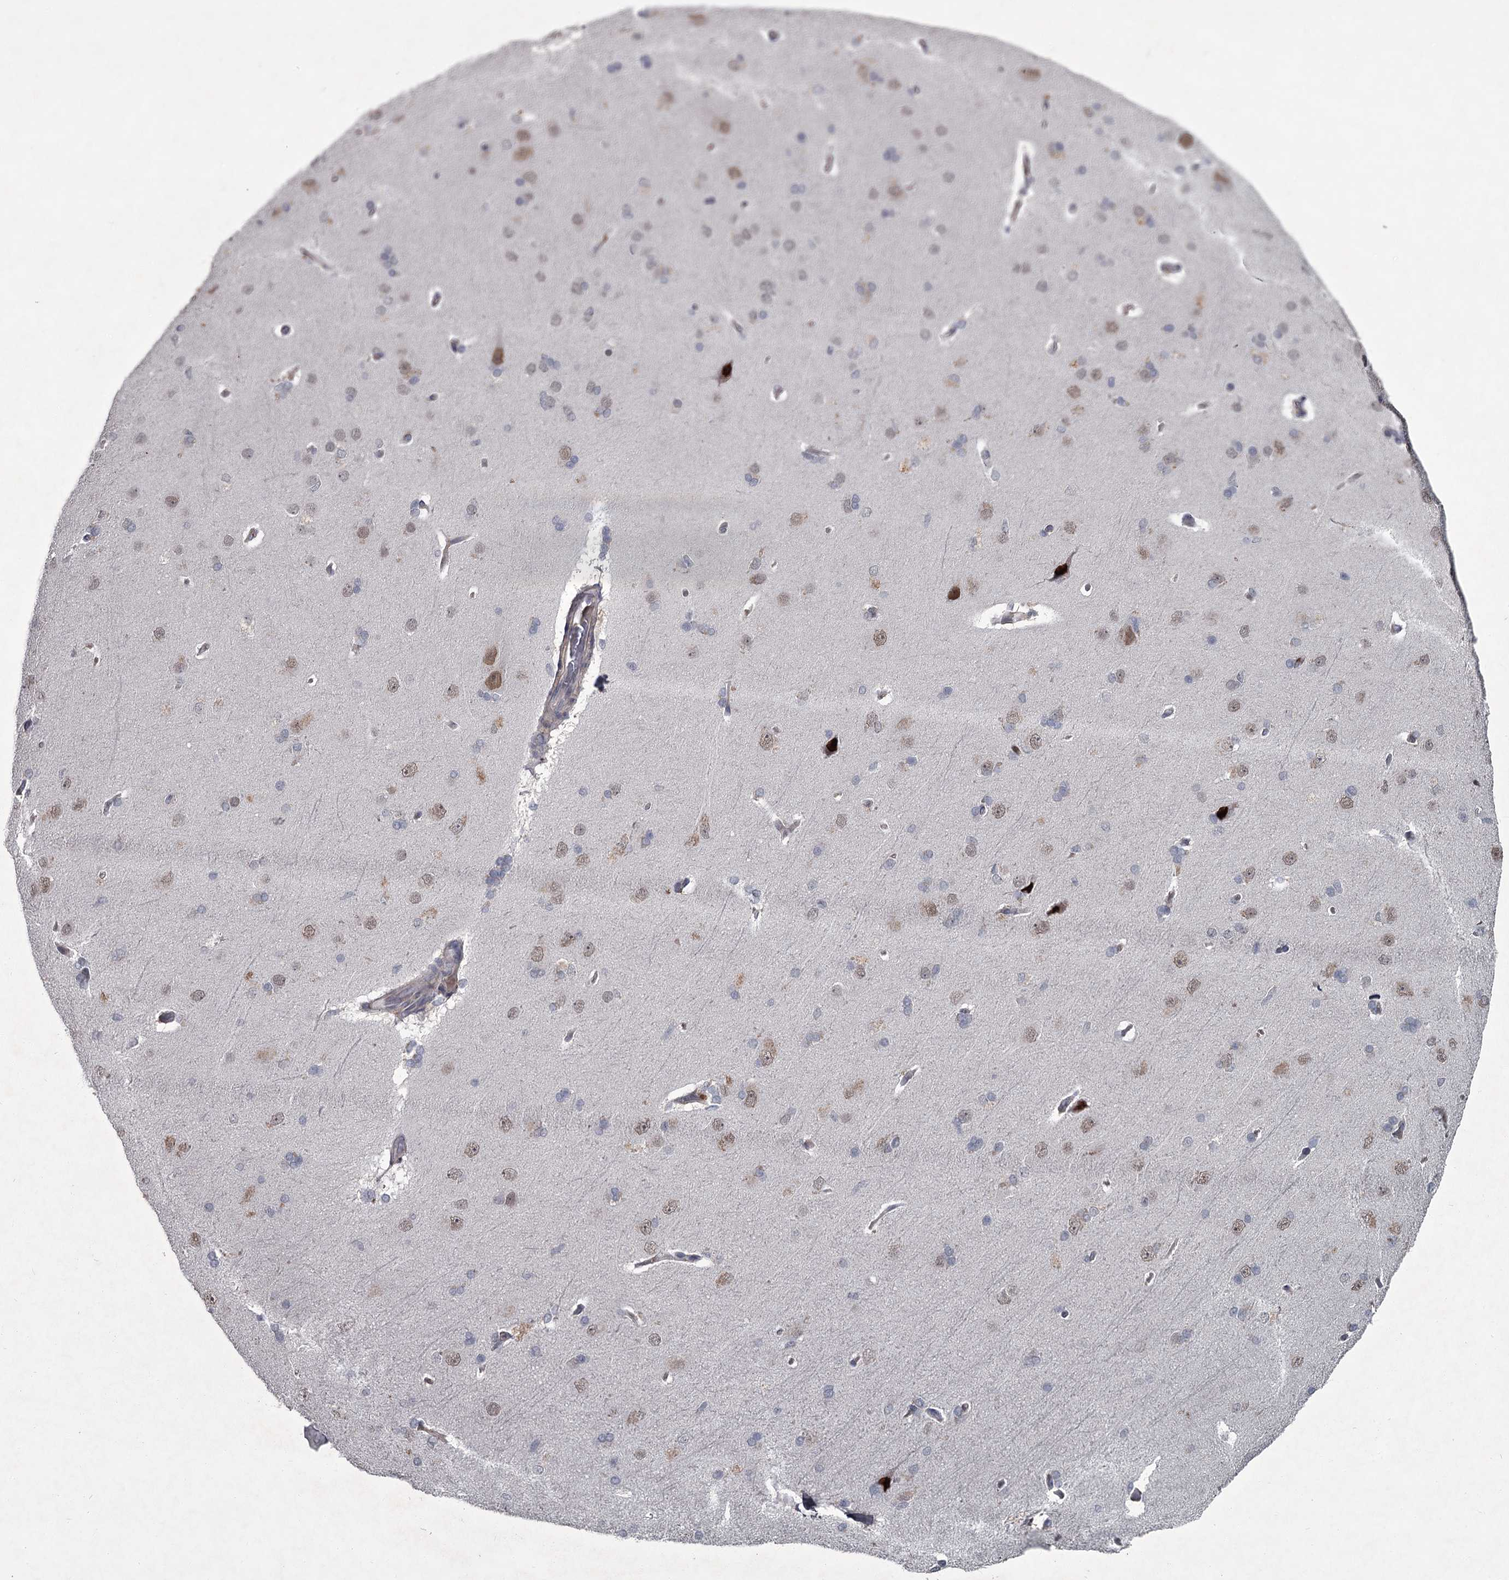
{"staining": {"intensity": "weak", "quantity": ">75%", "location": "cytoplasmic/membranous"}, "tissue": "cerebral cortex", "cell_type": "Endothelial cells", "image_type": "normal", "snomed": [{"axis": "morphology", "description": "Normal tissue, NOS"}, {"axis": "topography", "description": "Cerebral cortex"}], "caption": "Unremarkable cerebral cortex was stained to show a protein in brown. There is low levels of weak cytoplasmic/membranous expression in about >75% of endothelial cells. (Brightfield microscopy of DAB IHC at high magnification).", "gene": "FLVCR2", "patient": {"sex": "male", "age": 62}}